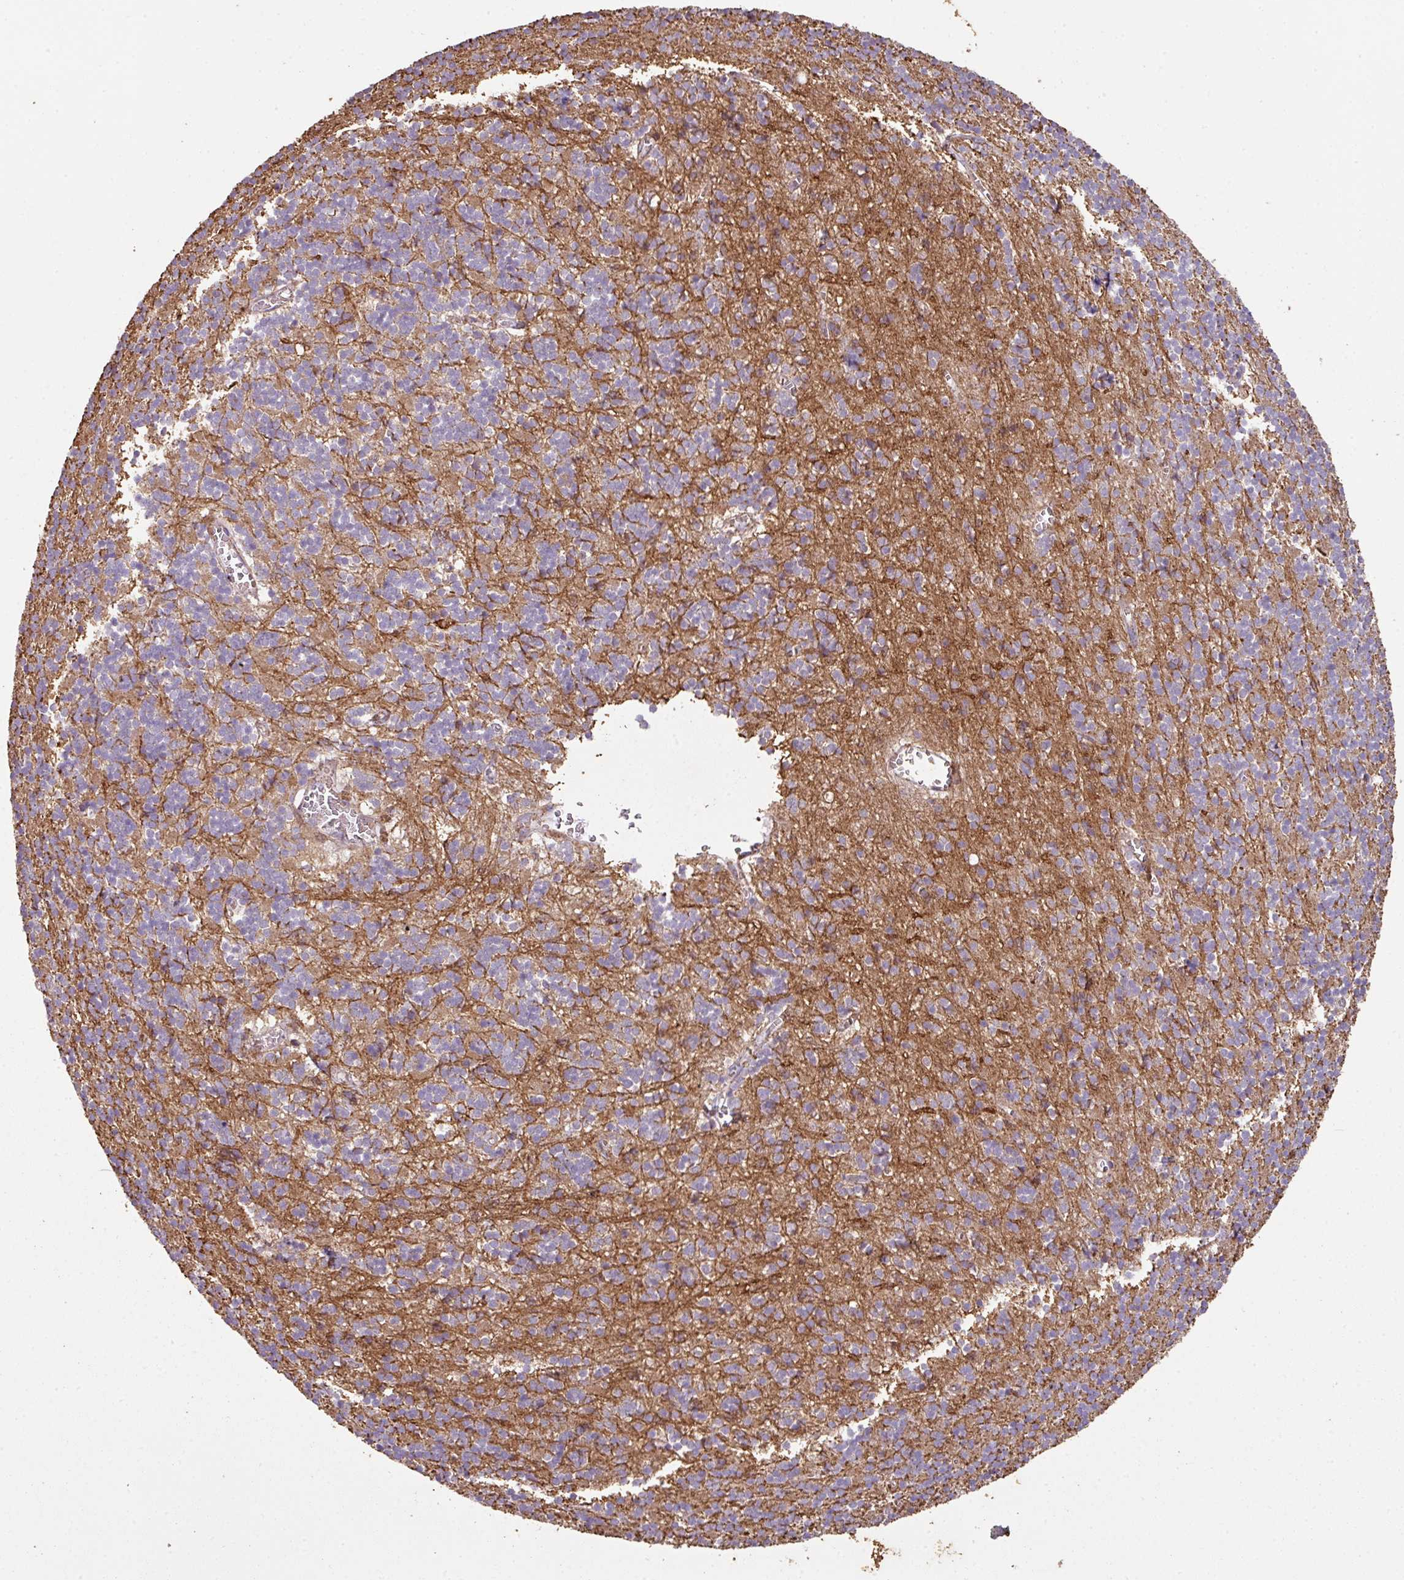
{"staining": {"intensity": "weak", "quantity": "25%-75%", "location": "cytoplasmic/membranous"}, "tissue": "cerebellum", "cell_type": "Cells in granular layer", "image_type": "normal", "snomed": [{"axis": "morphology", "description": "Normal tissue, NOS"}, {"axis": "topography", "description": "Cerebellum"}], "caption": "Human cerebellum stained with a protein marker demonstrates weak staining in cells in granular layer.", "gene": "ENSG00000260170", "patient": {"sex": "male", "age": 54}}